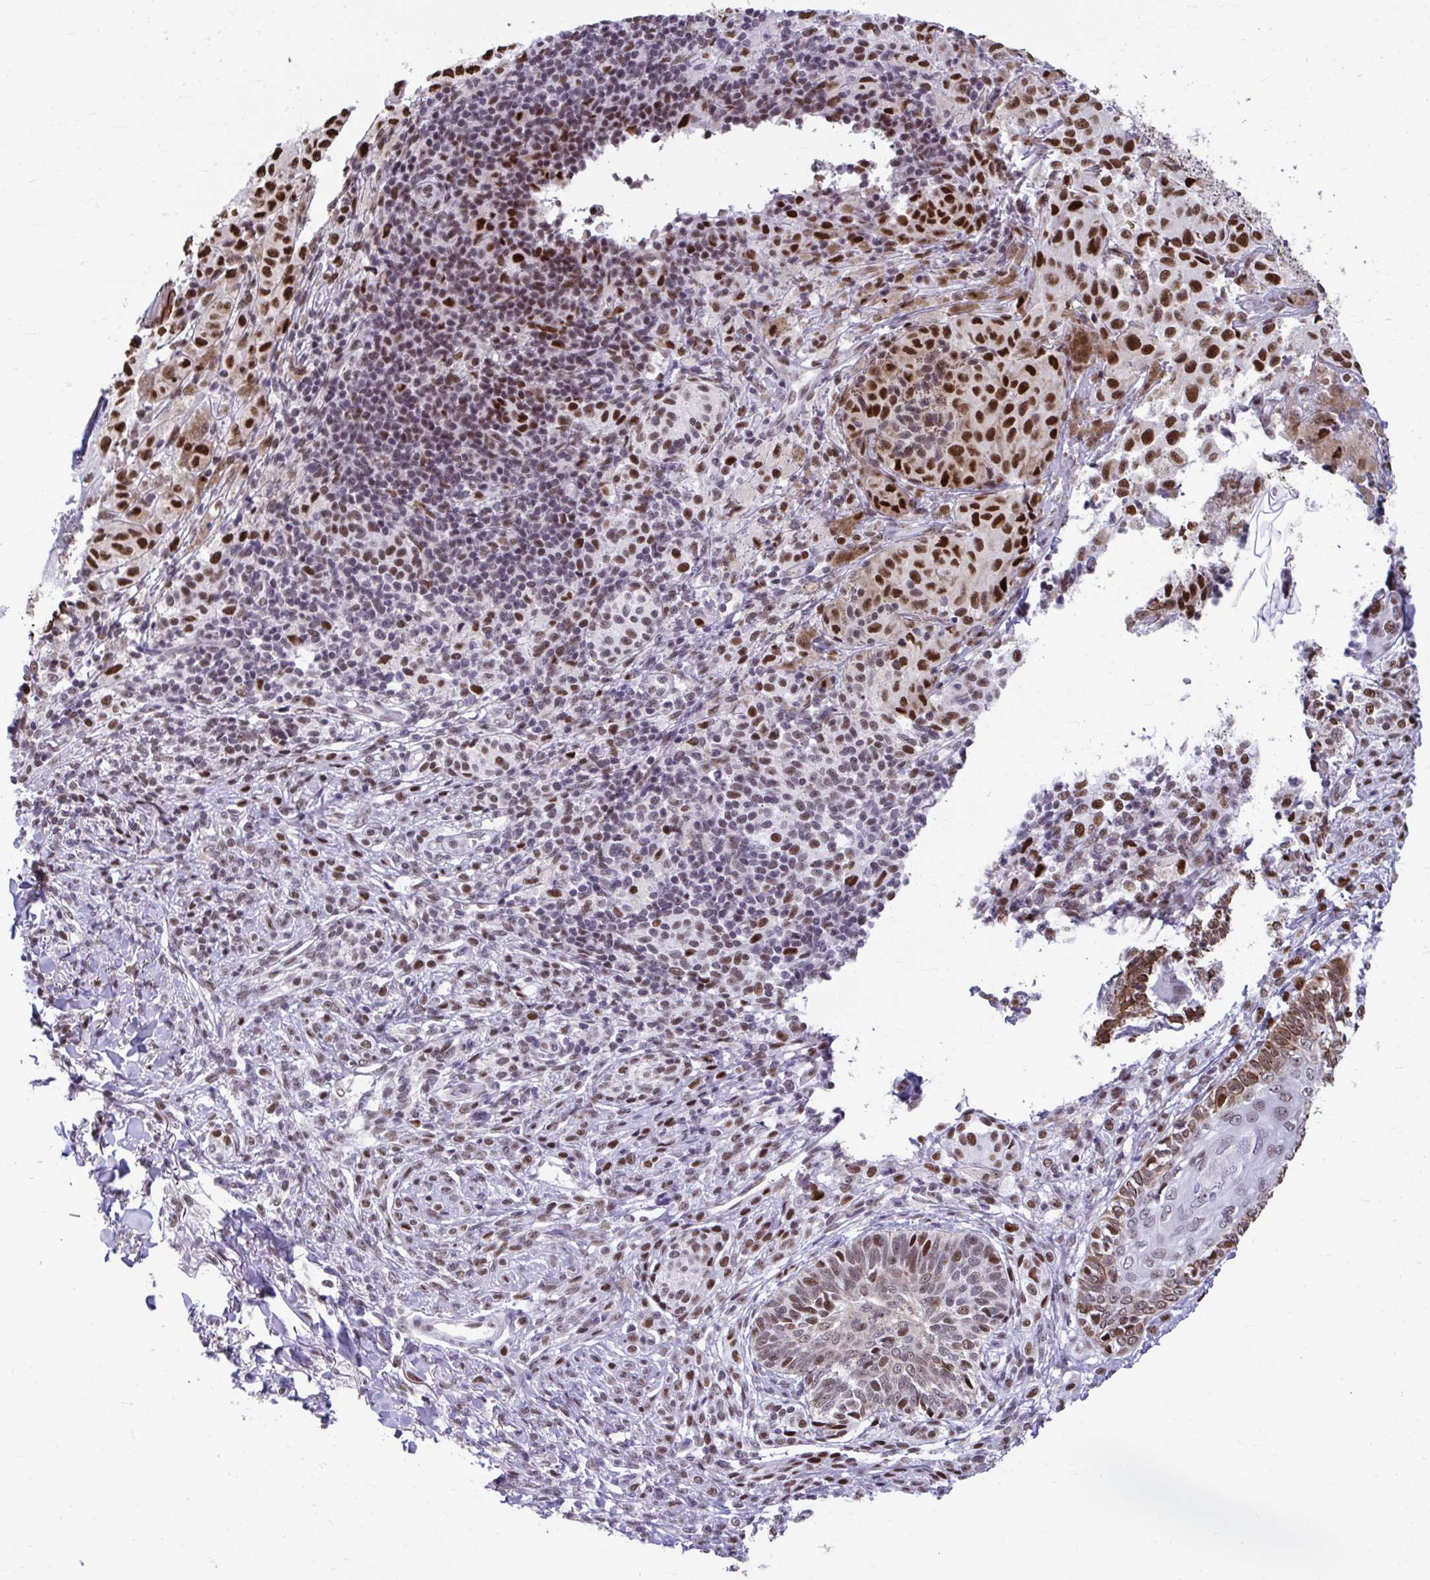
{"staining": {"intensity": "strong", "quantity": "25%-75%", "location": "nuclear"}, "tissue": "melanoma", "cell_type": "Tumor cells", "image_type": "cancer", "snomed": [{"axis": "morphology", "description": "Malignant melanoma, NOS"}, {"axis": "topography", "description": "Skin"}], "caption": "Melanoma stained with a protein marker reveals strong staining in tumor cells.", "gene": "SLC35C2", "patient": {"sex": "male", "age": 42}}